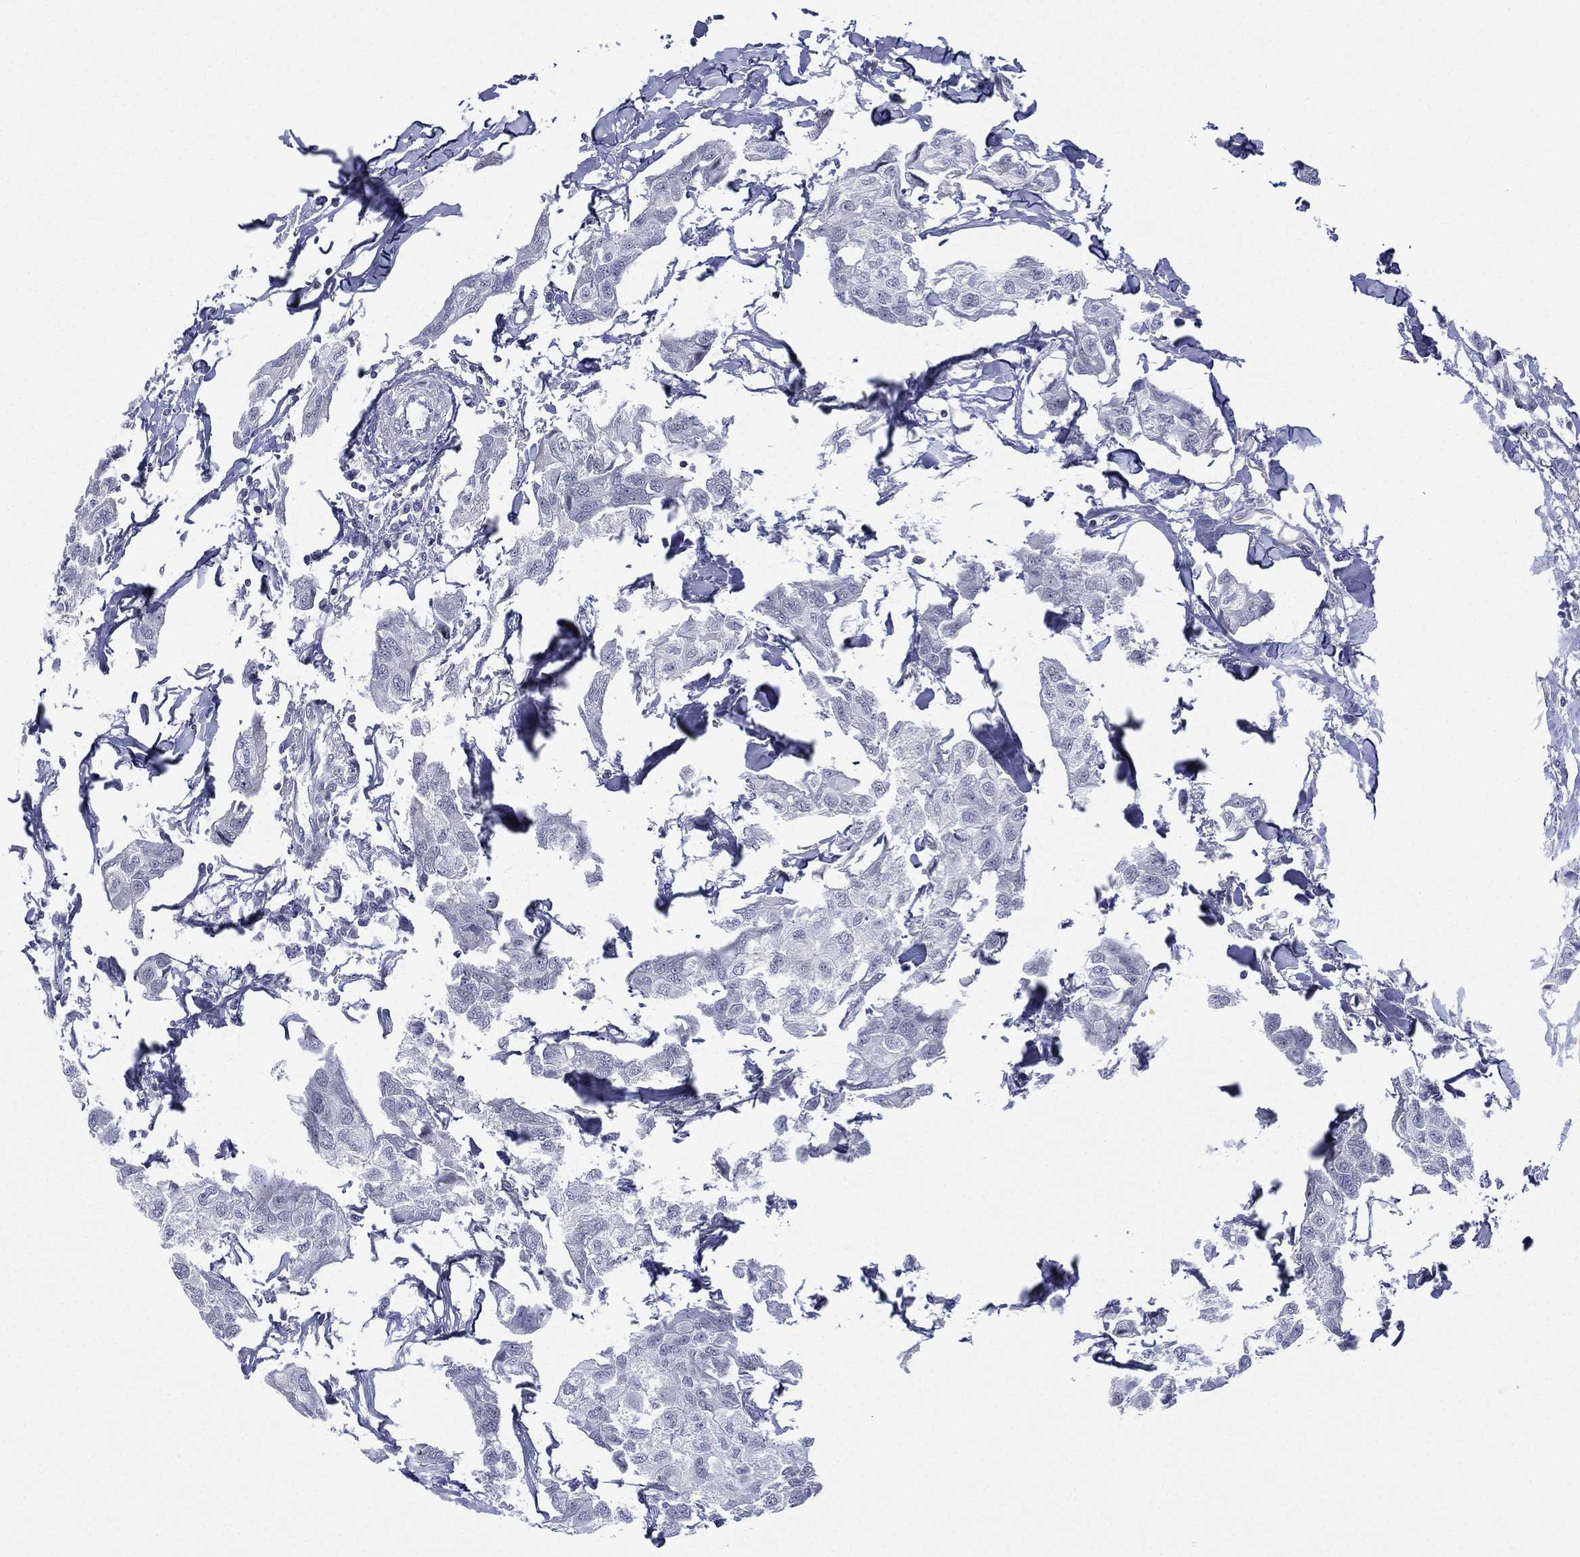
{"staining": {"intensity": "negative", "quantity": "none", "location": "none"}, "tissue": "breast cancer", "cell_type": "Tumor cells", "image_type": "cancer", "snomed": [{"axis": "morphology", "description": "Duct carcinoma"}, {"axis": "topography", "description": "Breast"}], "caption": "Immunohistochemistry (IHC) of breast cancer (intraductal carcinoma) demonstrates no positivity in tumor cells. (Brightfield microscopy of DAB immunohistochemistry at high magnification).", "gene": "ZNF711", "patient": {"sex": "female", "age": 80}}